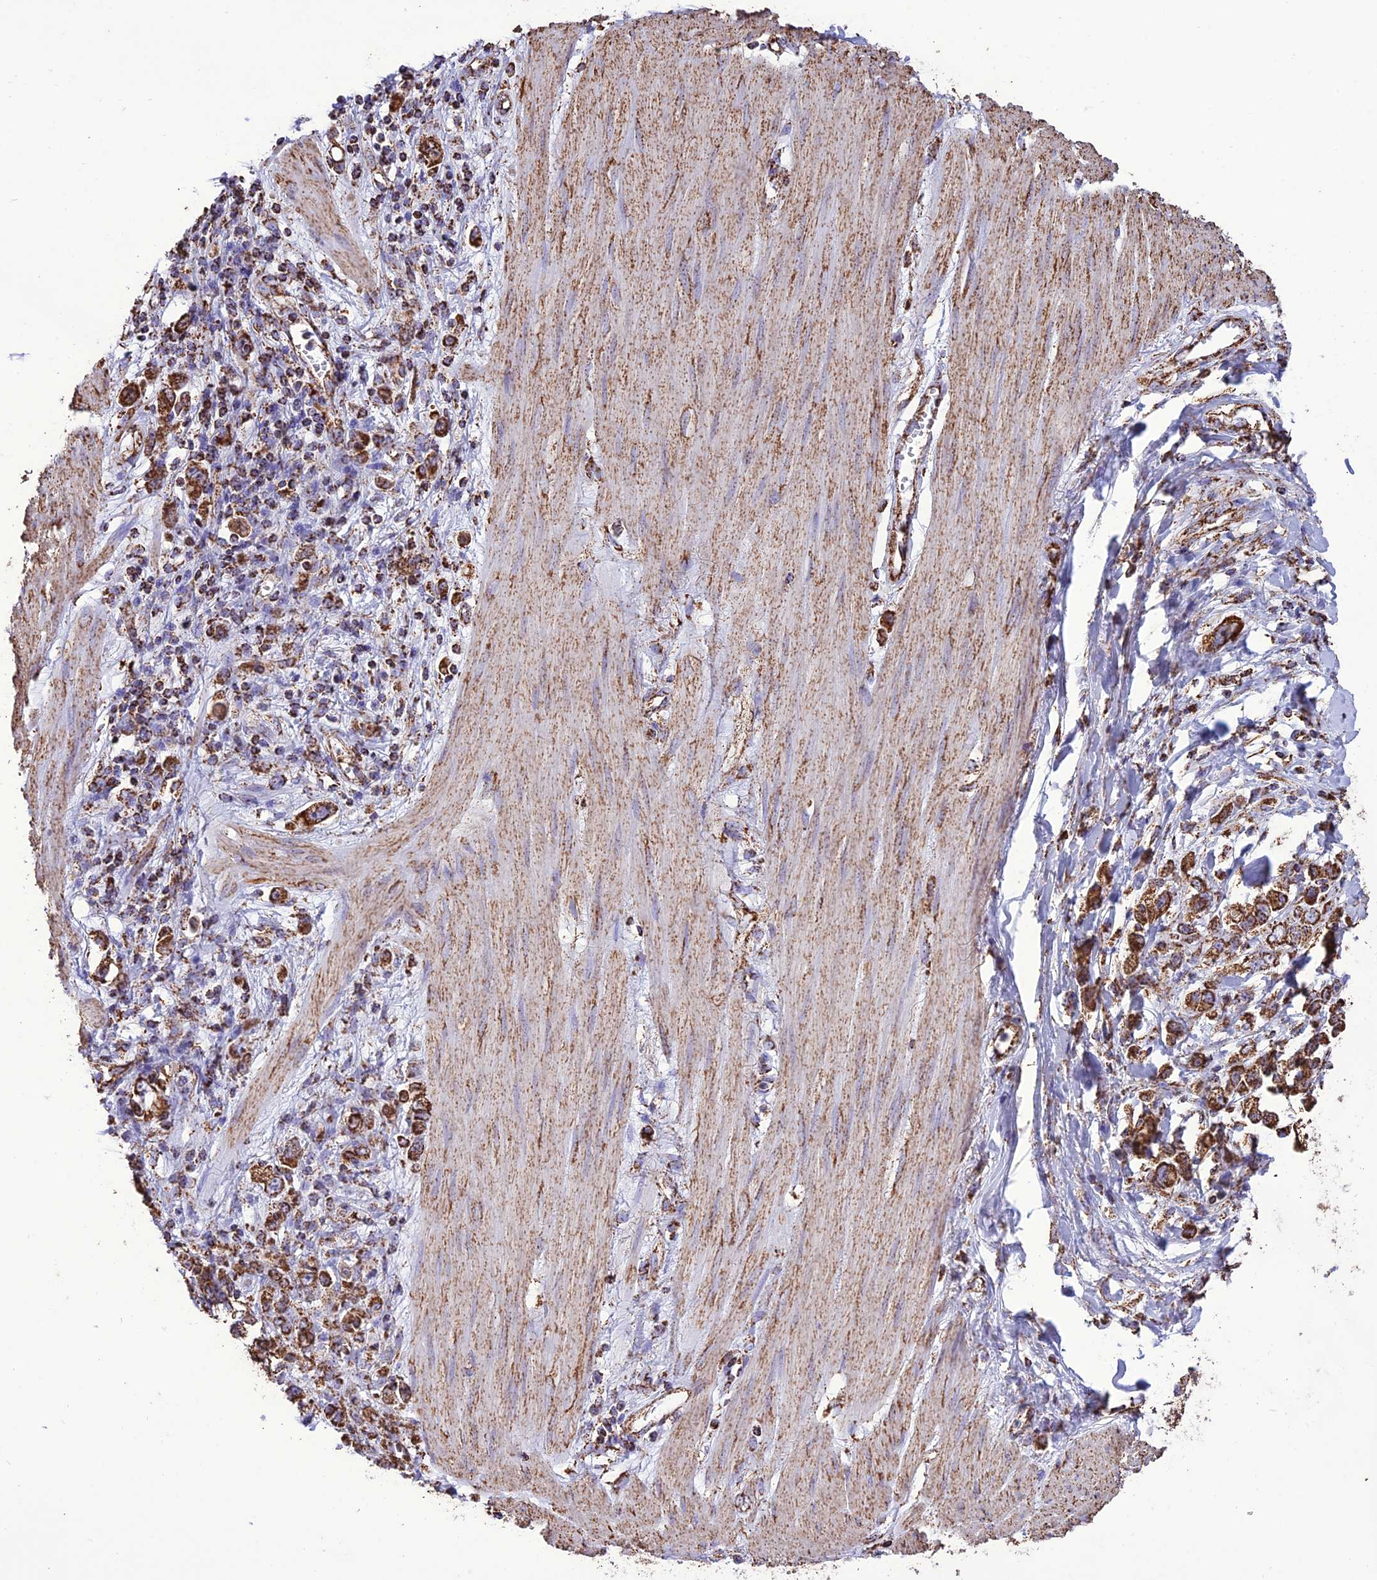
{"staining": {"intensity": "strong", "quantity": ">75%", "location": "cytoplasmic/membranous"}, "tissue": "stomach cancer", "cell_type": "Tumor cells", "image_type": "cancer", "snomed": [{"axis": "morphology", "description": "Adenocarcinoma, NOS"}, {"axis": "topography", "description": "Stomach"}], "caption": "Stomach cancer (adenocarcinoma) stained with a brown dye demonstrates strong cytoplasmic/membranous positive positivity in about >75% of tumor cells.", "gene": "NDUFAF1", "patient": {"sex": "female", "age": 76}}